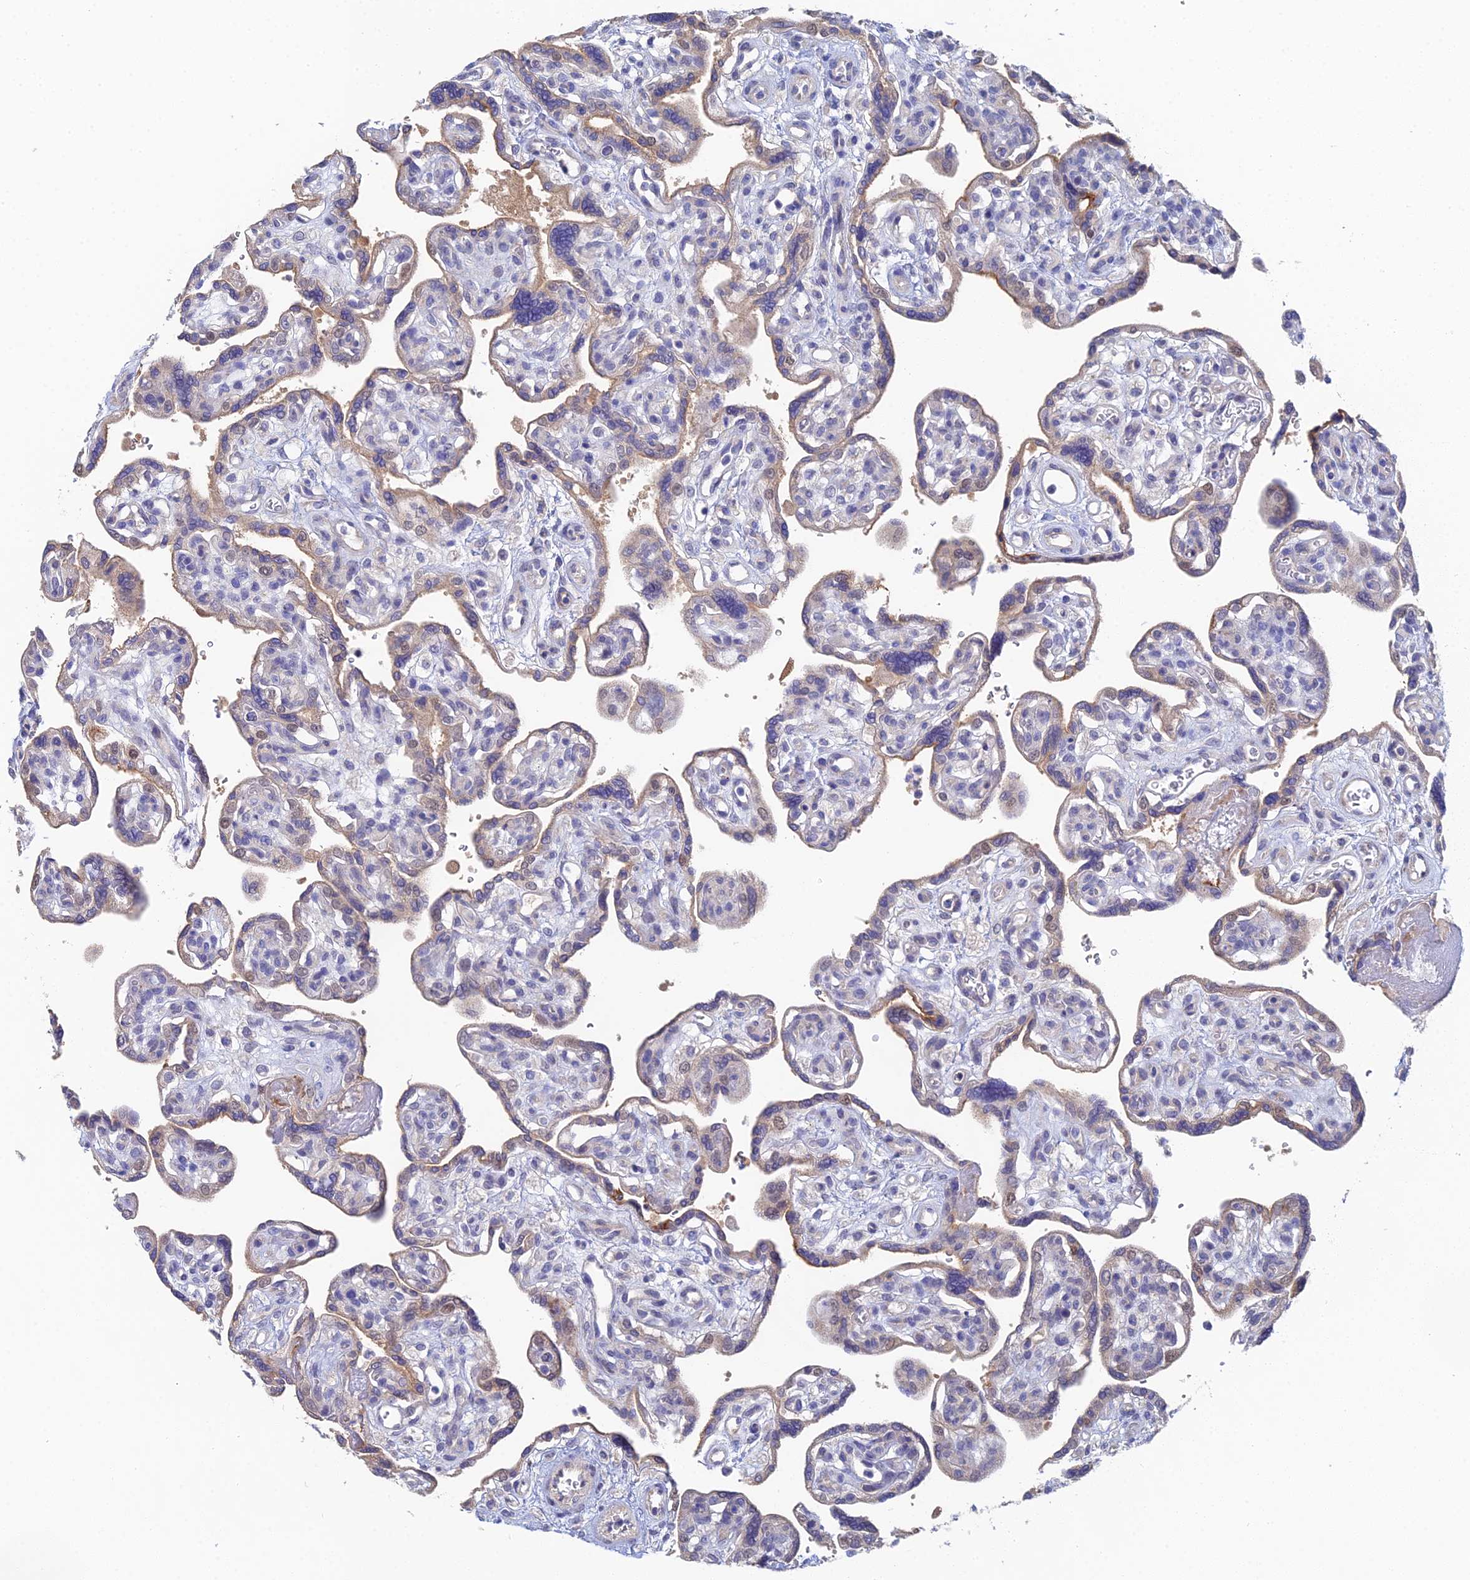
{"staining": {"intensity": "weak", "quantity": "25%-75%", "location": "cytoplasmic/membranous"}, "tissue": "placenta", "cell_type": "Trophoblastic cells", "image_type": "normal", "snomed": [{"axis": "morphology", "description": "Normal tissue, NOS"}, {"axis": "topography", "description": "Placenta"}], "caption": "The image reveals a brown stain indicating the presence of a protein in the cytoplasmic/membranous of trophoblastic cells in placenta. The staining was performed using DAB (3,3'-diaminobenzidine) to visualize the protein expression in brown, while the nuclei were stained in blue with hematoxylin (Magnification: 20x).", "gene": "DNAH14", "patient": {"sex": "female", "age": 39}}